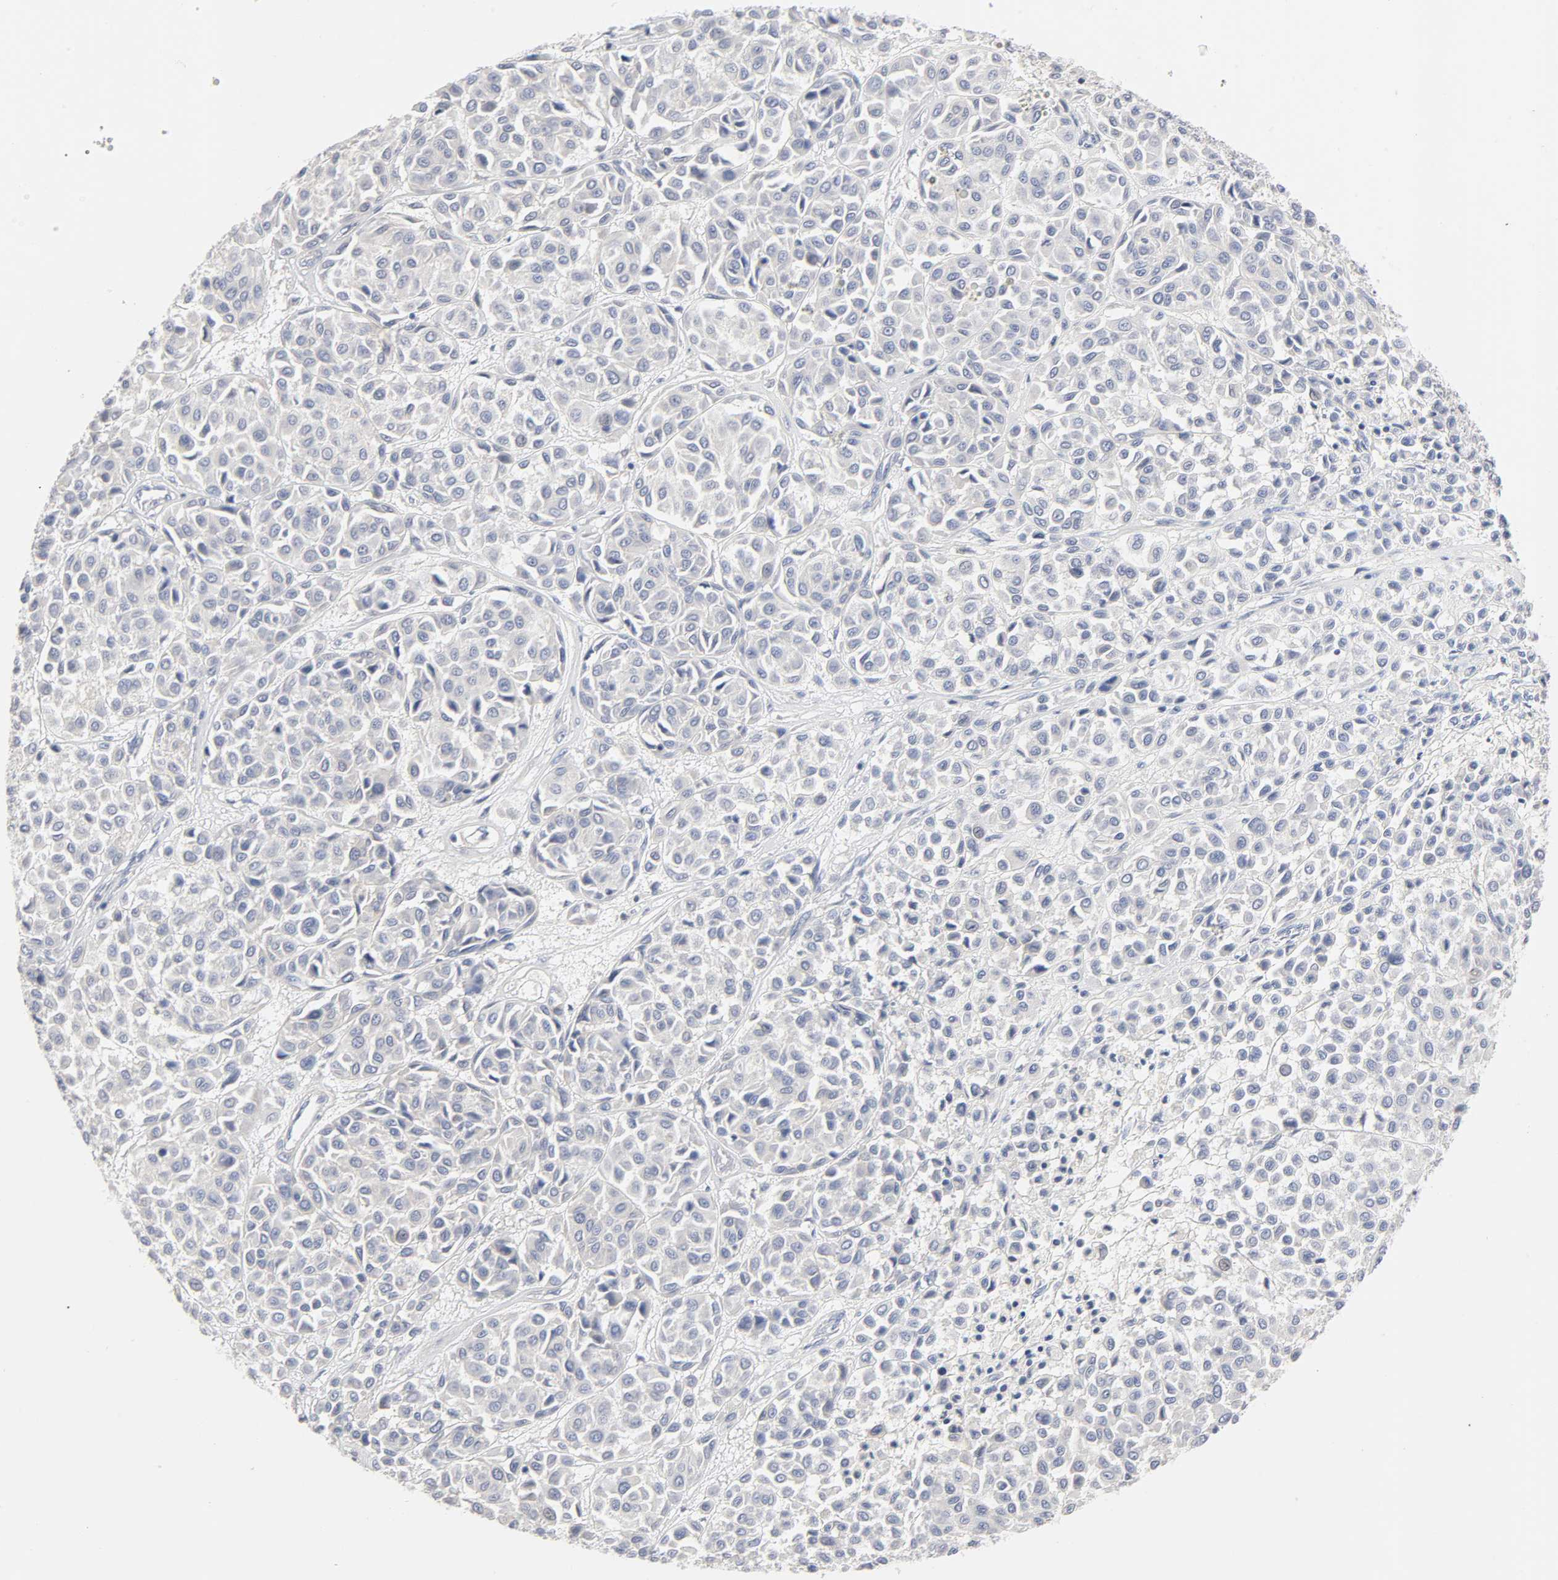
{"staining": {"intensity": "negative", "quantity": "none", "location": "none"}, "tissue": "melanoma", "cell_type": "Tumor cells", "image_type": "cancer", "snomed": [{"axis": "morphology", "description": "Malignant melanoma, Metastatic site"}, {"axis": "topography", "description": "Soft tissue"}], "caption": "Tumor cells show no significant protein positivity in malignant melanoma (metastatic site). The staining is performed using DAB brown chromogen with nuclei counter-stained in using hematoxylin.", "gene": "ROCK1", "patient": {"sex": "male", "age": 41}}